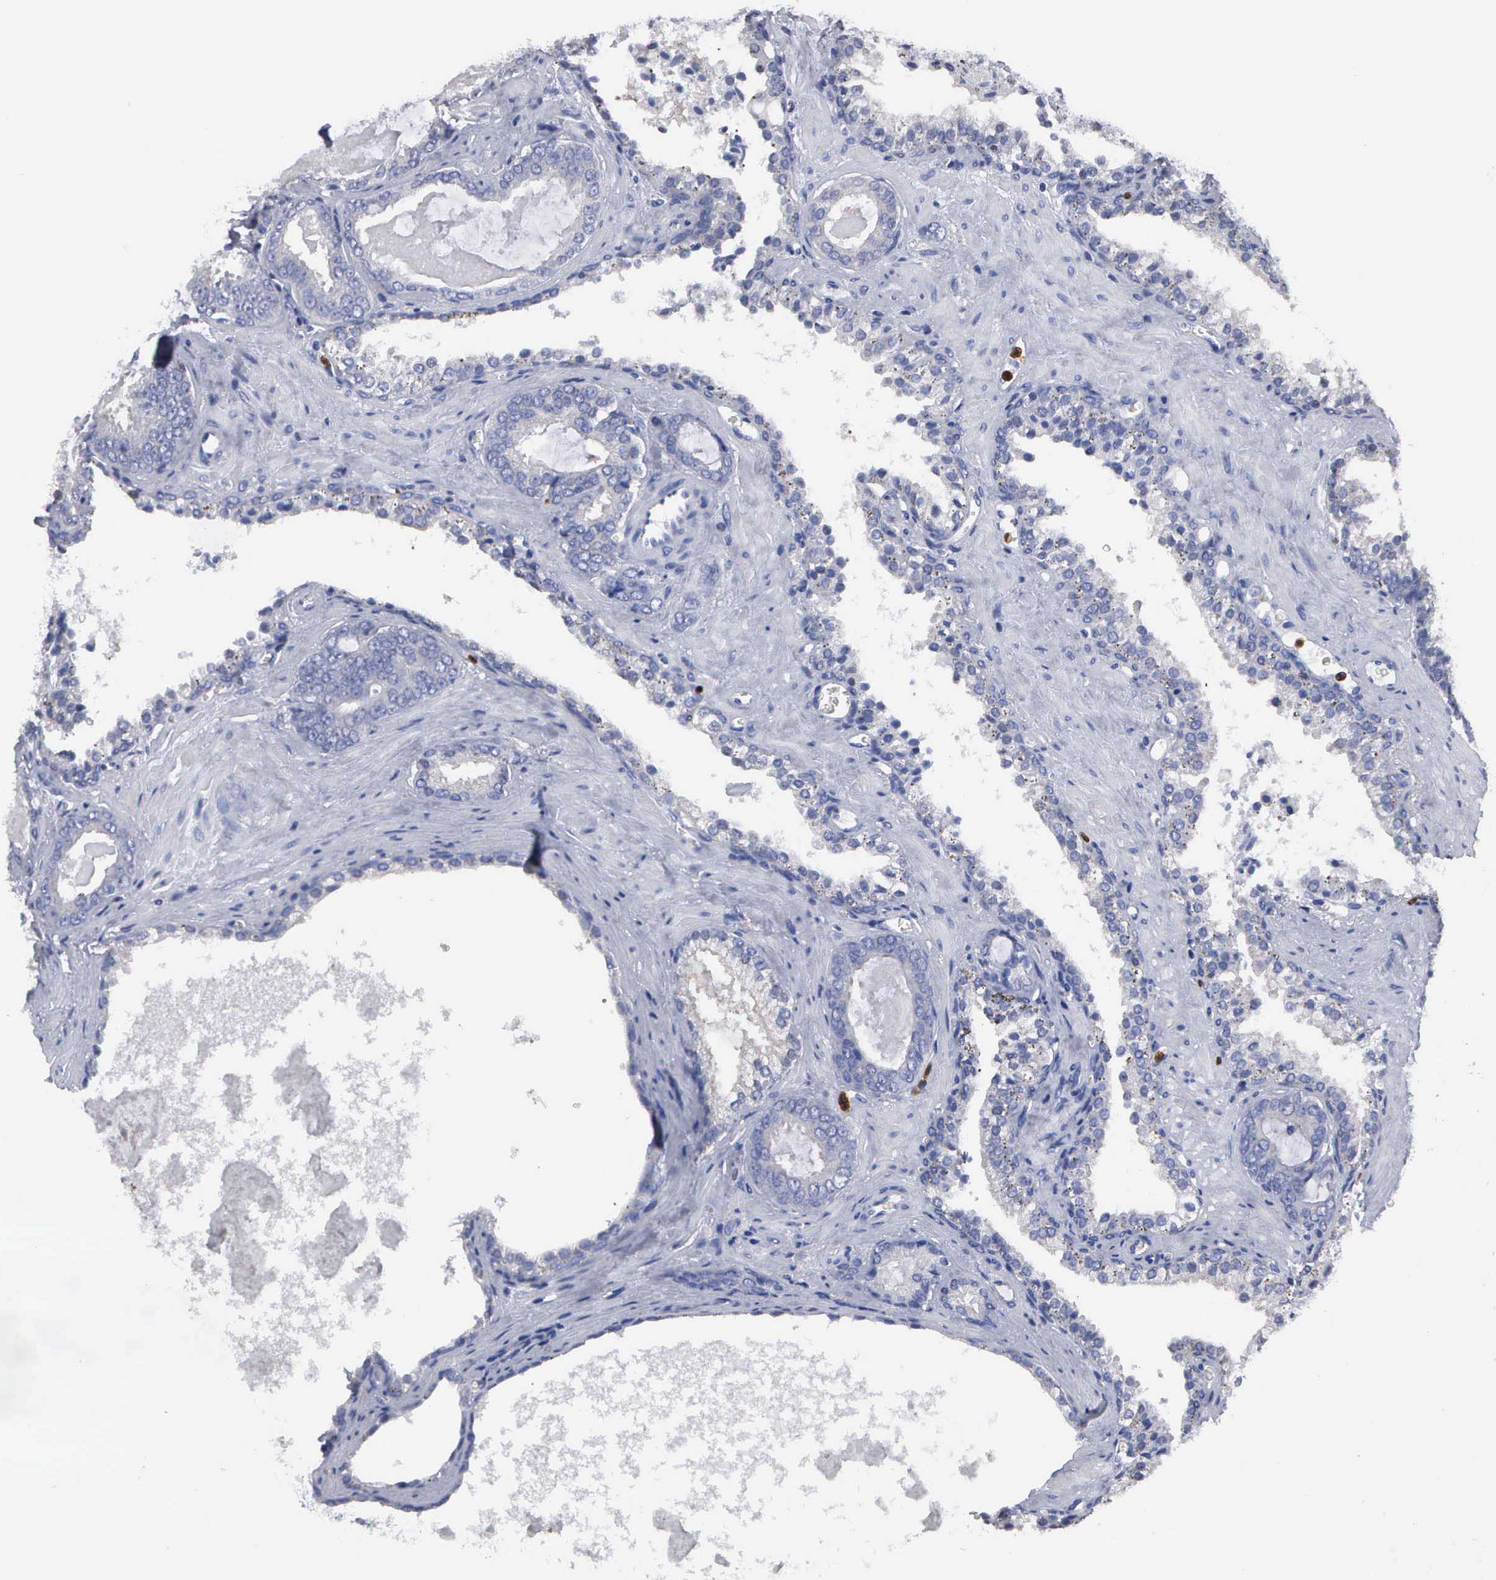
{"staining": {"intensity": "negative", "quantity": "none", "location": "none"}, "tissue": "prostate cancer", "cell_type": "Tumor cells", "image_type": "cancer", "snomed": [{"axis": "morphology", "description": "Adenocarcinoma, Medium grade"}, {"axis": "topography", "description": "Prostate"}], "caption": "An immunohistochemistry (IHC) histopathology image of prostate cancer (adenocarcinoma (medium-grade)) is shown. There is no staining in tumor cells of prostate cancer (adenocarcinoma (medium-grade)).", "gene": "G6PD", "patient": {"sex": "male", "age": 64}}